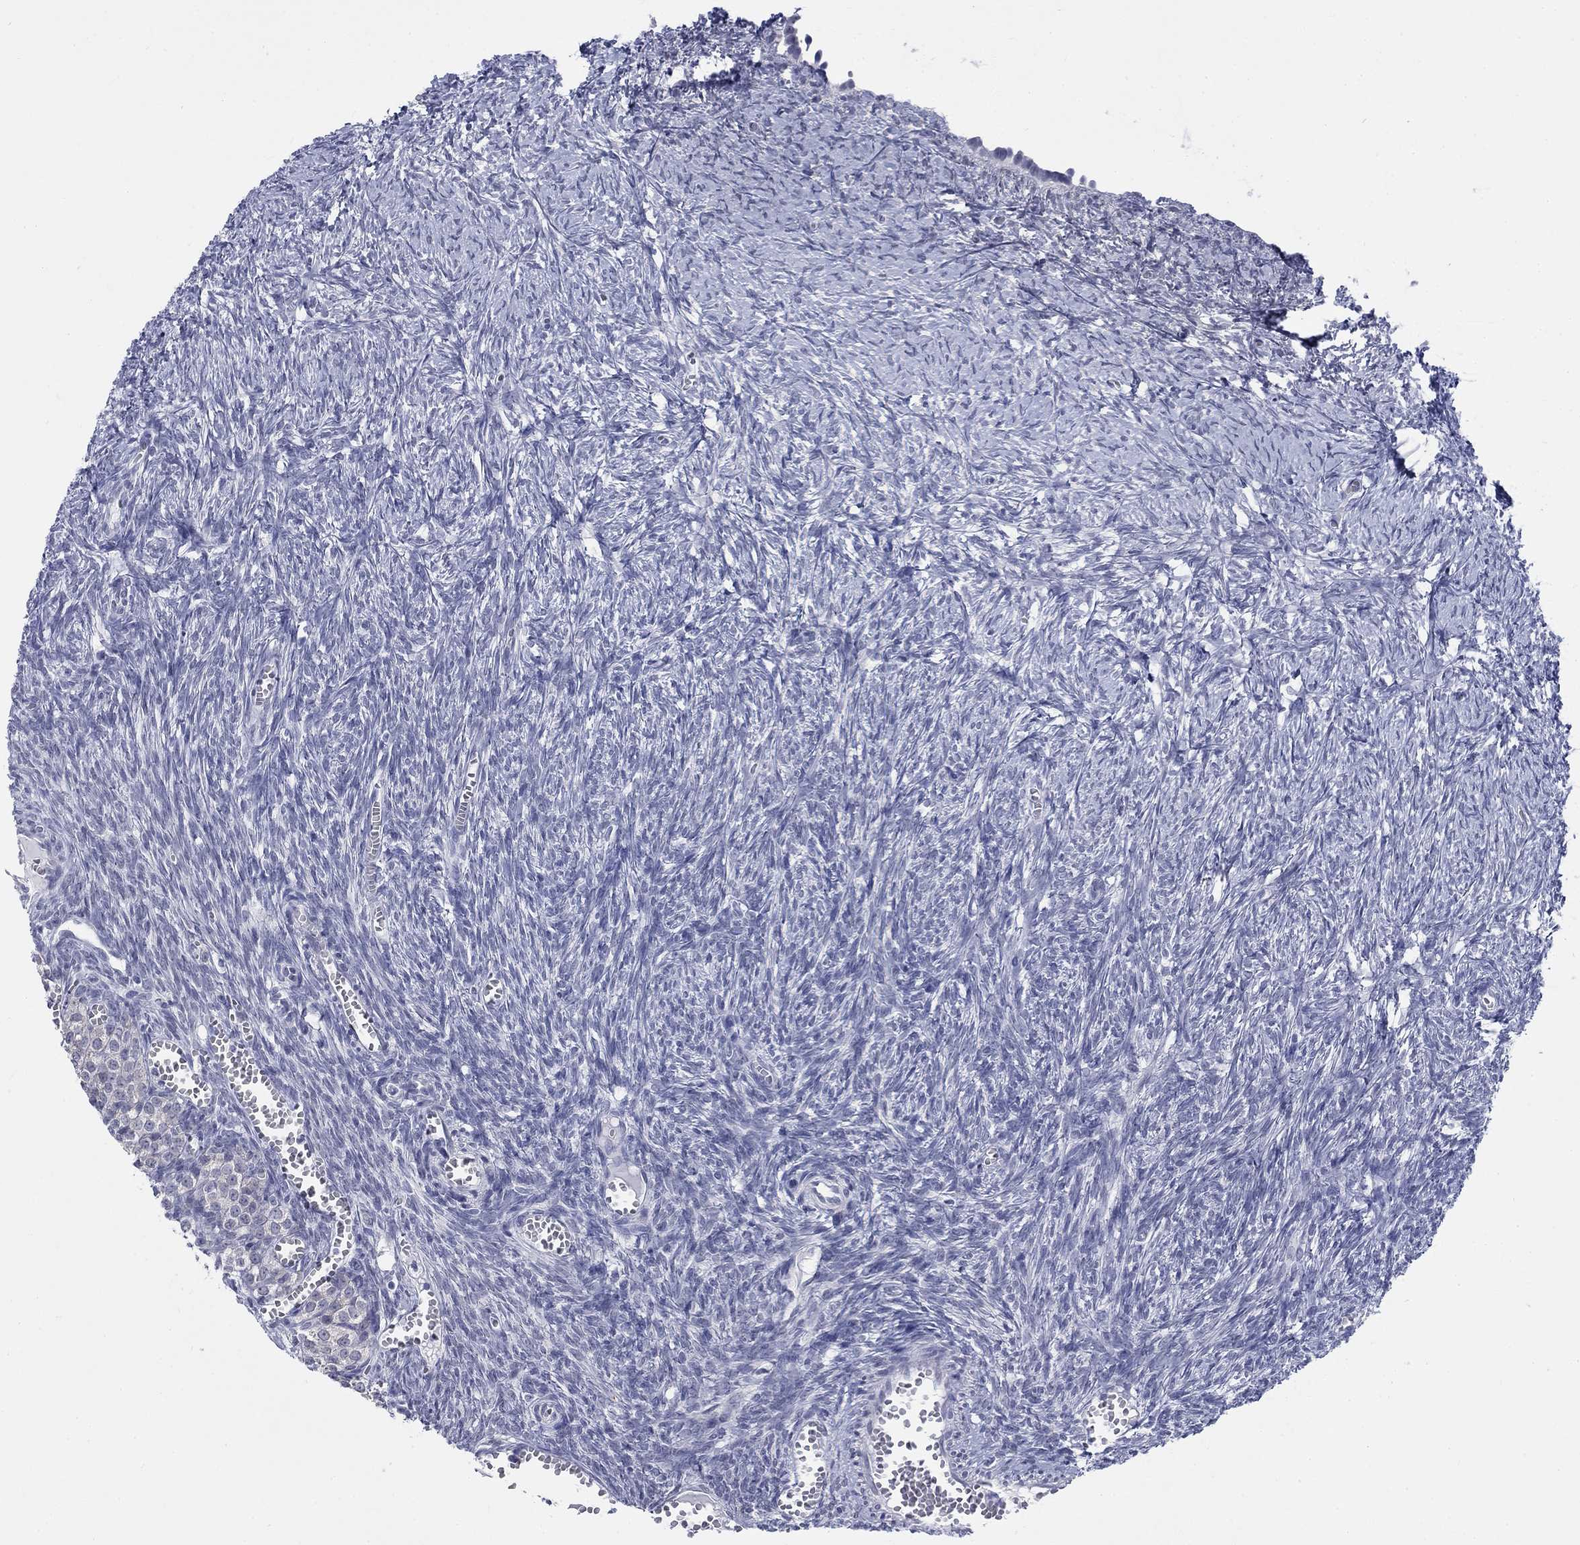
{"staining": {"intensity": "negative", "quantity": "none", "location": "none"}, "tissue": "ovary", "cell_type": "Follicle cells", "image_type": "normal", "snomed": [{"axis": "morphology", "description": "Normal tissue, NOS"}, {"axis": "topography", "description": "Ovary"}], "caption": "Immunohistochemistry micrograph of normal human ovary stained for a protein (brown), which exhibits no positivity in follicle cells. (Brightfield microscopy of DAB immunohistochemistry (IHC) at high magnification).", "gene": "ECEL1", "patient": {"sex": "female", "age": 43}}